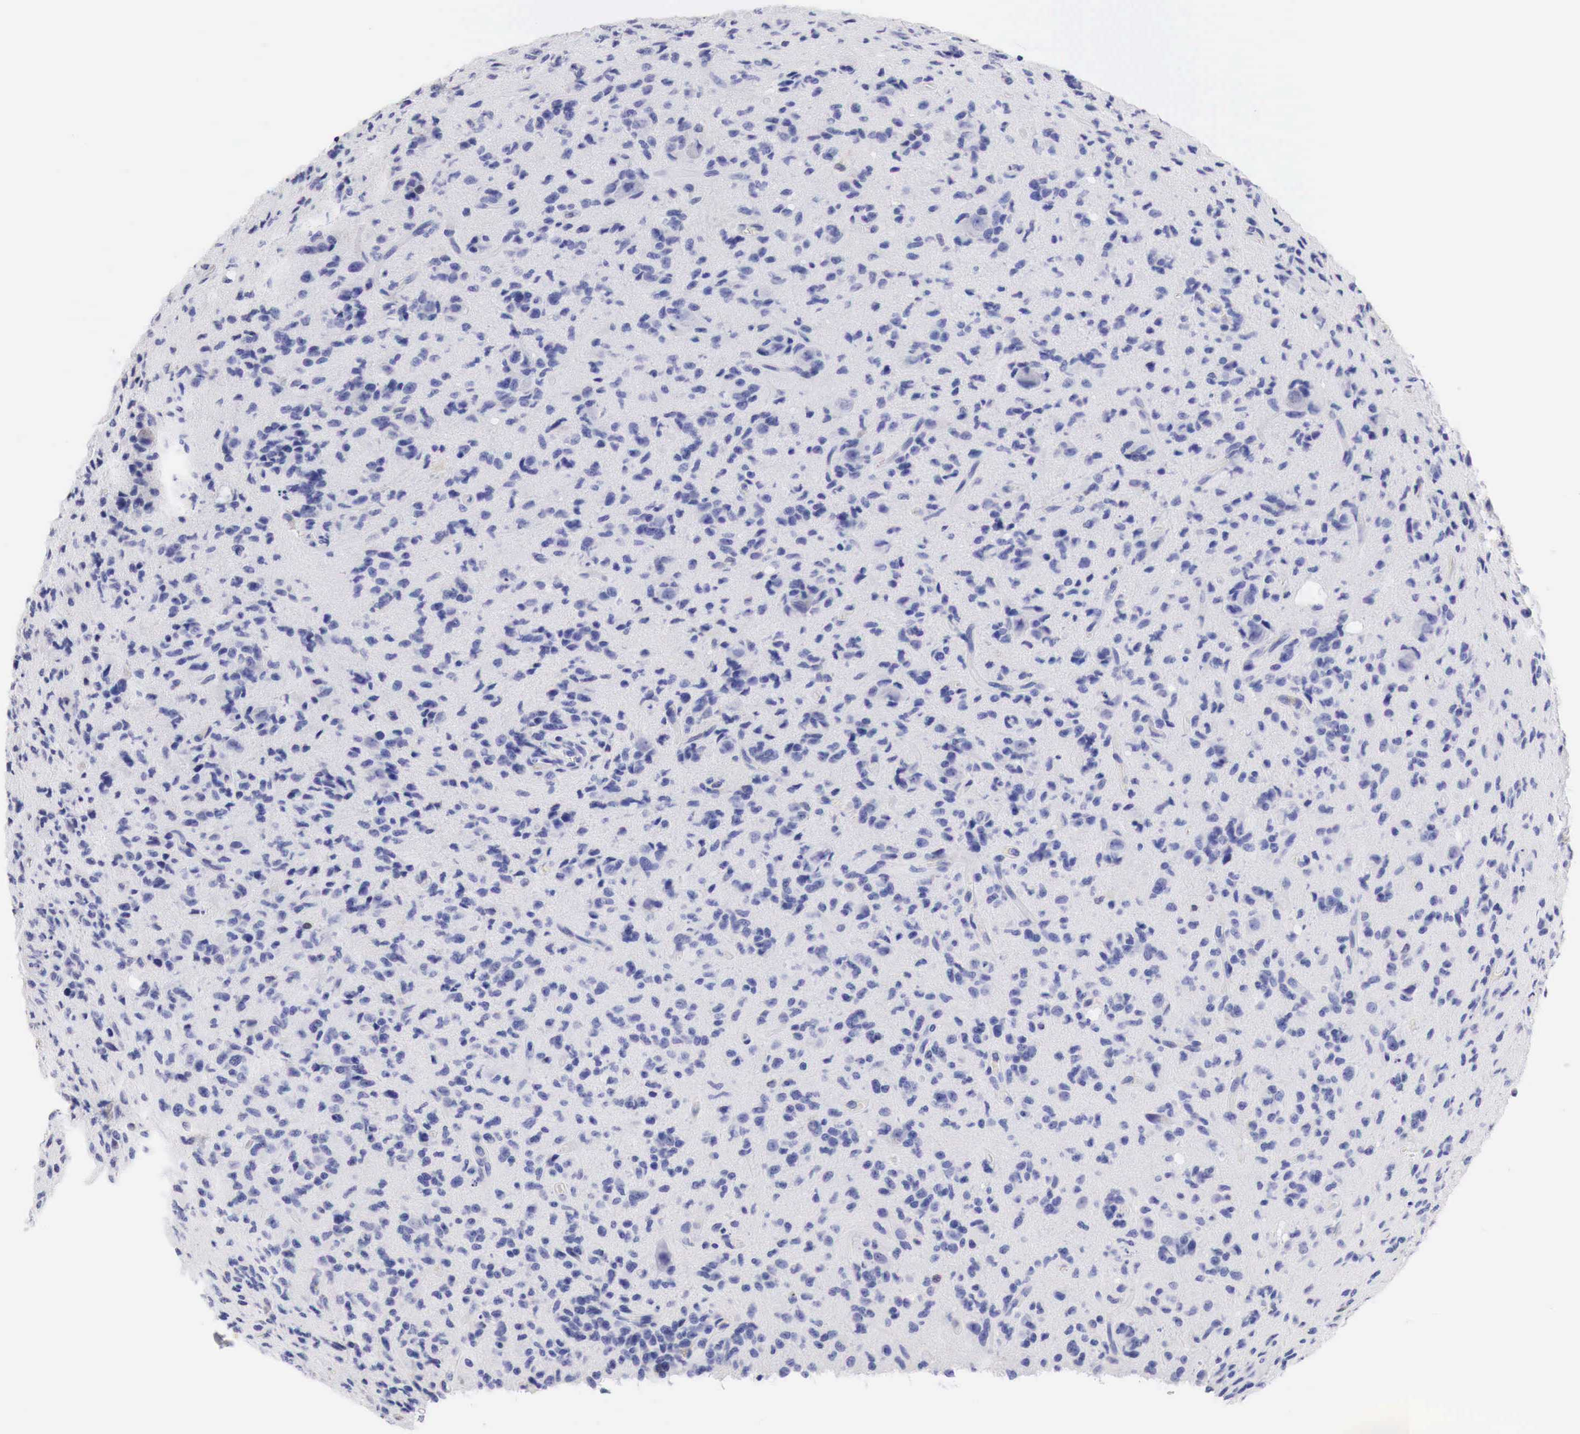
{"staining": {"intensity": "negative", "quantity": "none", "location": "none"}, "tissue": "glioma", "cell_type": "Tumor cells", "image_type": "cancer", "snomed": [{"axis": "morphology", "description": "Glioma, malignant, High grade"}, {"axis": "topography", "description": "Brain"}], "caption": "Immunohistochemical staining of human glioma demonstrates no significant positivity in tumor cells. (Stains: DAB (3,3'-diaminobenzidine) immunohistochemistry (IHC) with hematoxylin counter stain, Microscopy: brightfield microscopy at high magnification).", "gene": "CDKN2A", "patient": {"sex": "male", "age": 36}}